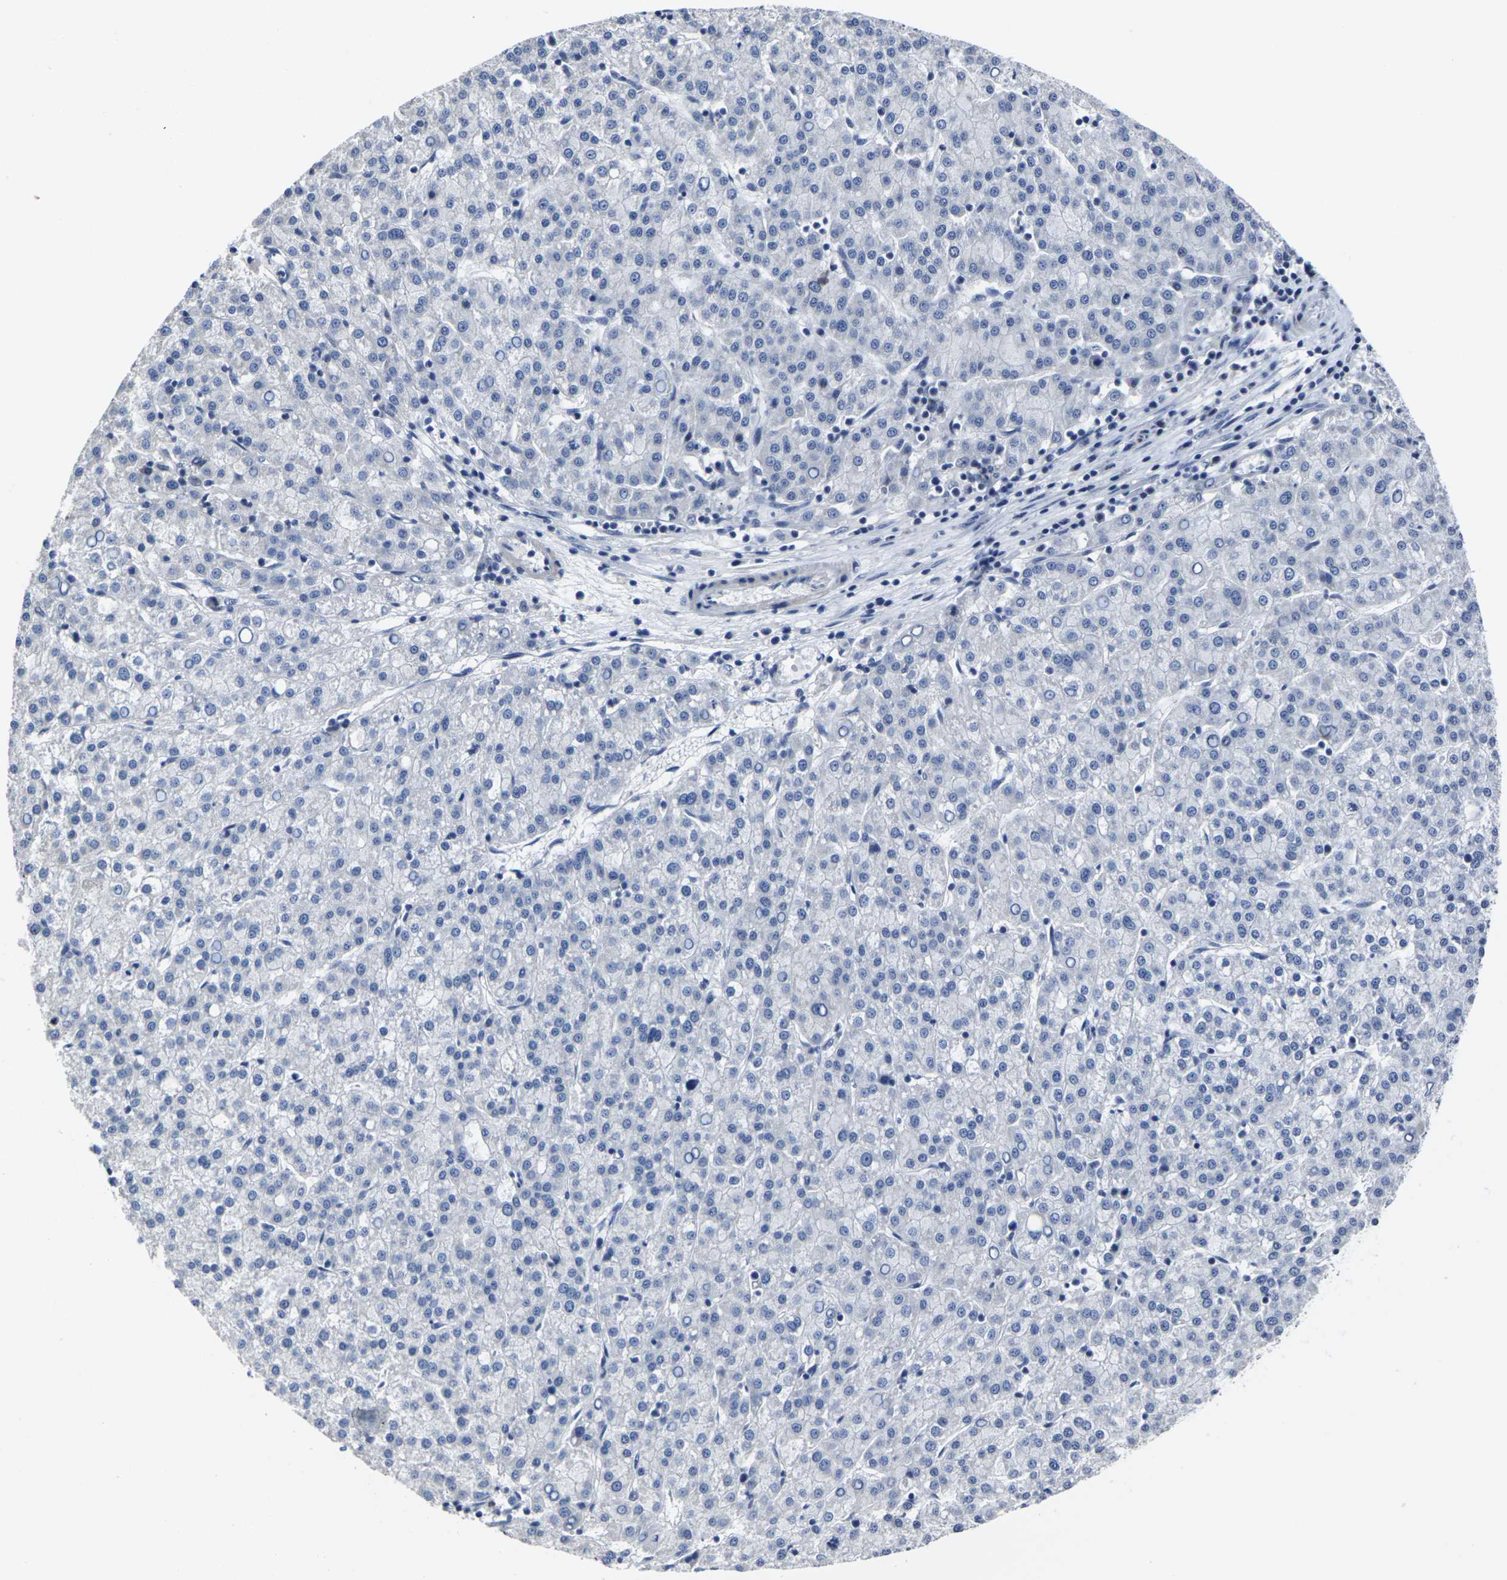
{"staining": {"intensity": "negative", "quantity": "none", "location": "none"}, "tissue": "liver cancer", "cell_type": "Tumor cells", "image_type": "cancer", "snomed": [{"axis": "morphology", "description": "Carcinoma, Hepatocellular, NOS"}, {"axis": "topography", "description": "Liver"}], "caption": "Tumor cells show no significant expression in liver cancer. (DAB (3,3'-diaminobenzidine) immunohistochemistry with hematoxylin counter stain).", "gene": "MSANTD4", "patient": {"sex": "female", "age": 58}}